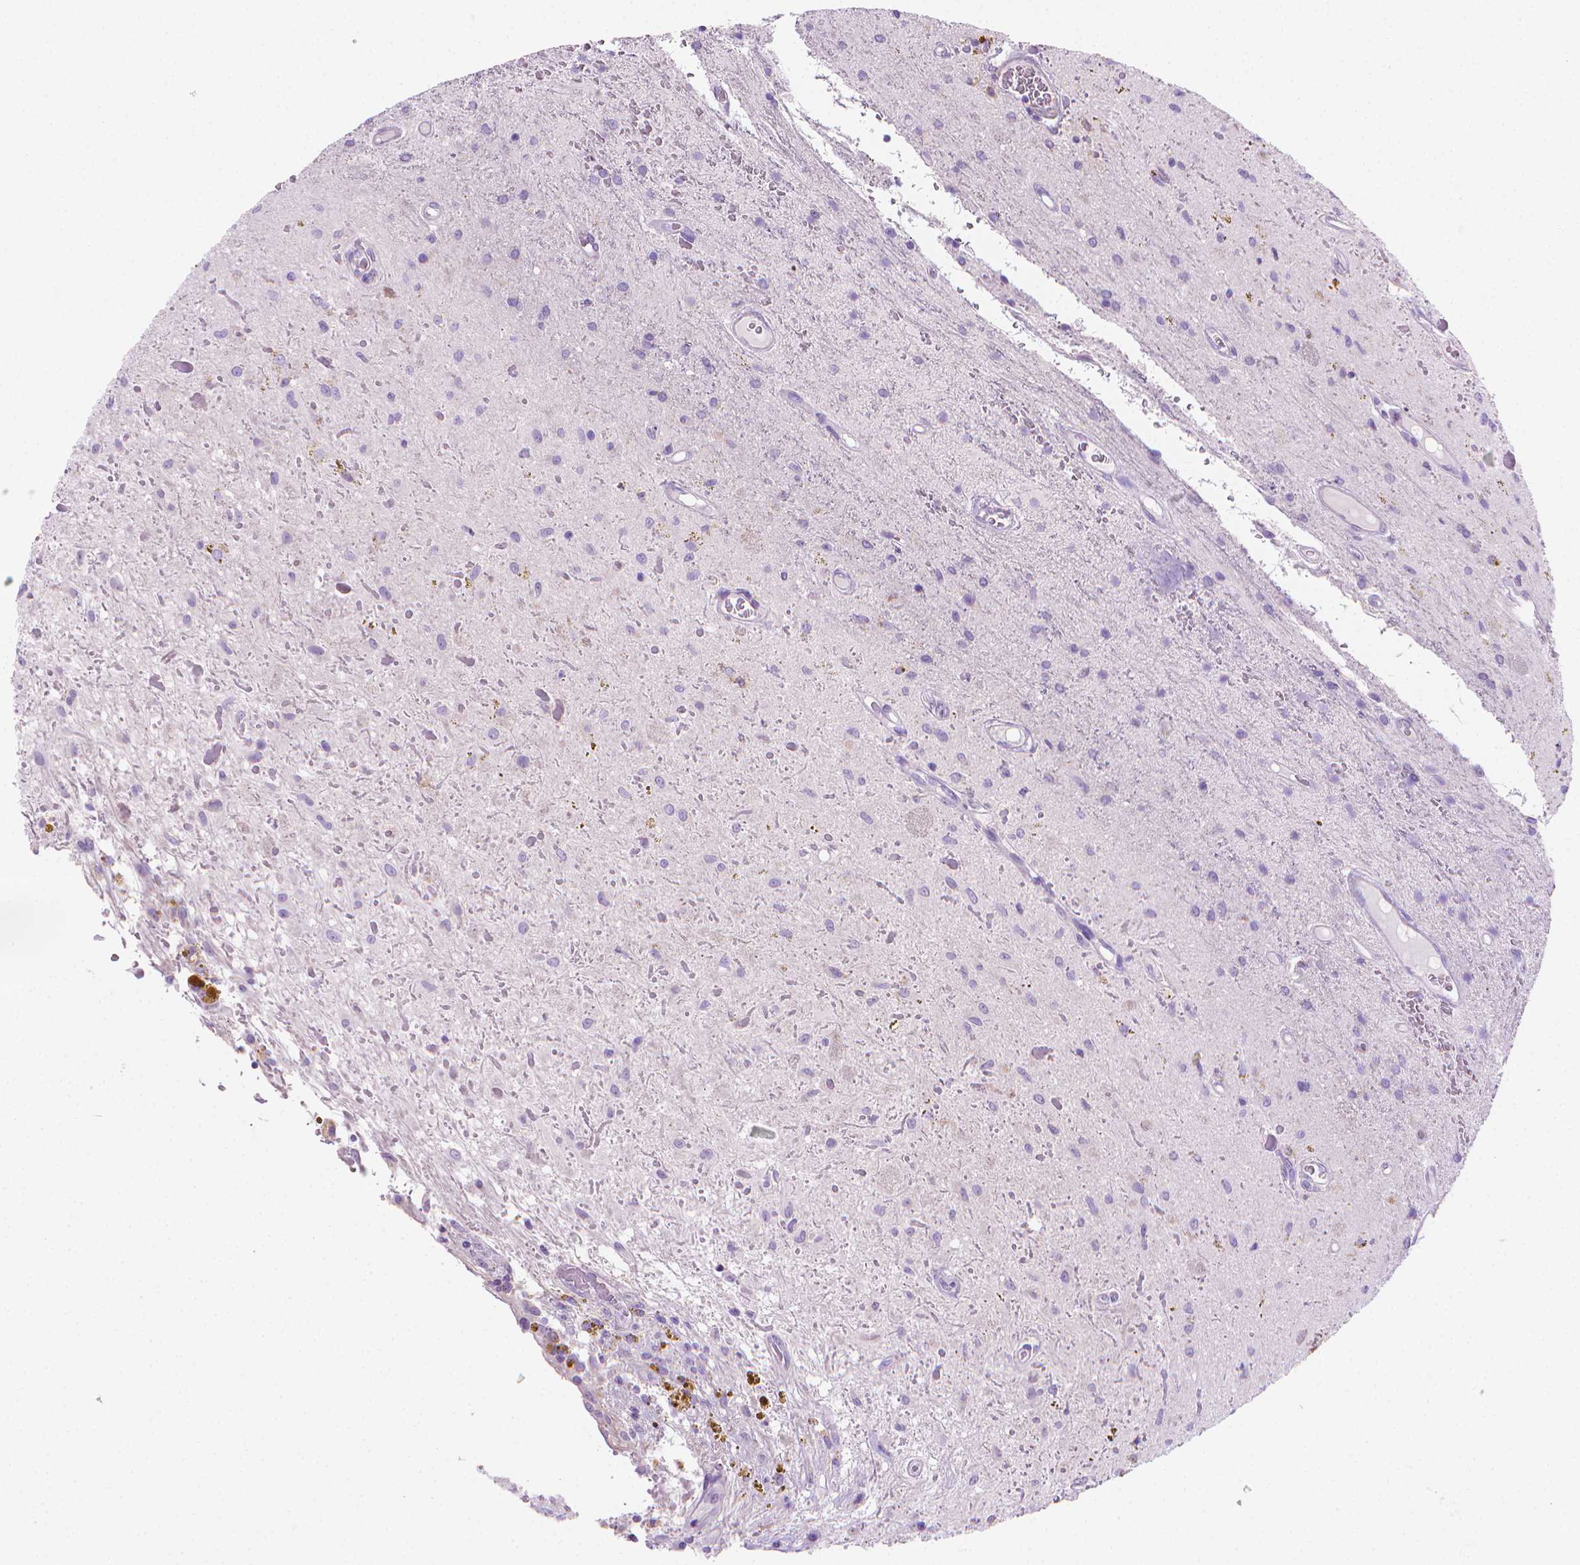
{"staining": {"intensity": "negative", "quantity": "none", "location": "none"}, "tissue": "glioma", "cell_type": "Tumor cells", "image_type": "cancer", "snomed": [{"axis": "morphology", "description": "Glioma, malignant, Low grade"}, {"axis": "topography", "description": "Cerebellum"}], "caption": "The photomicrograph exhibits no significant positivity in tumor cells of malignant glioma (low-grade).", "gene": "FASN", "patient": {"sex": "female", "age": 14}}